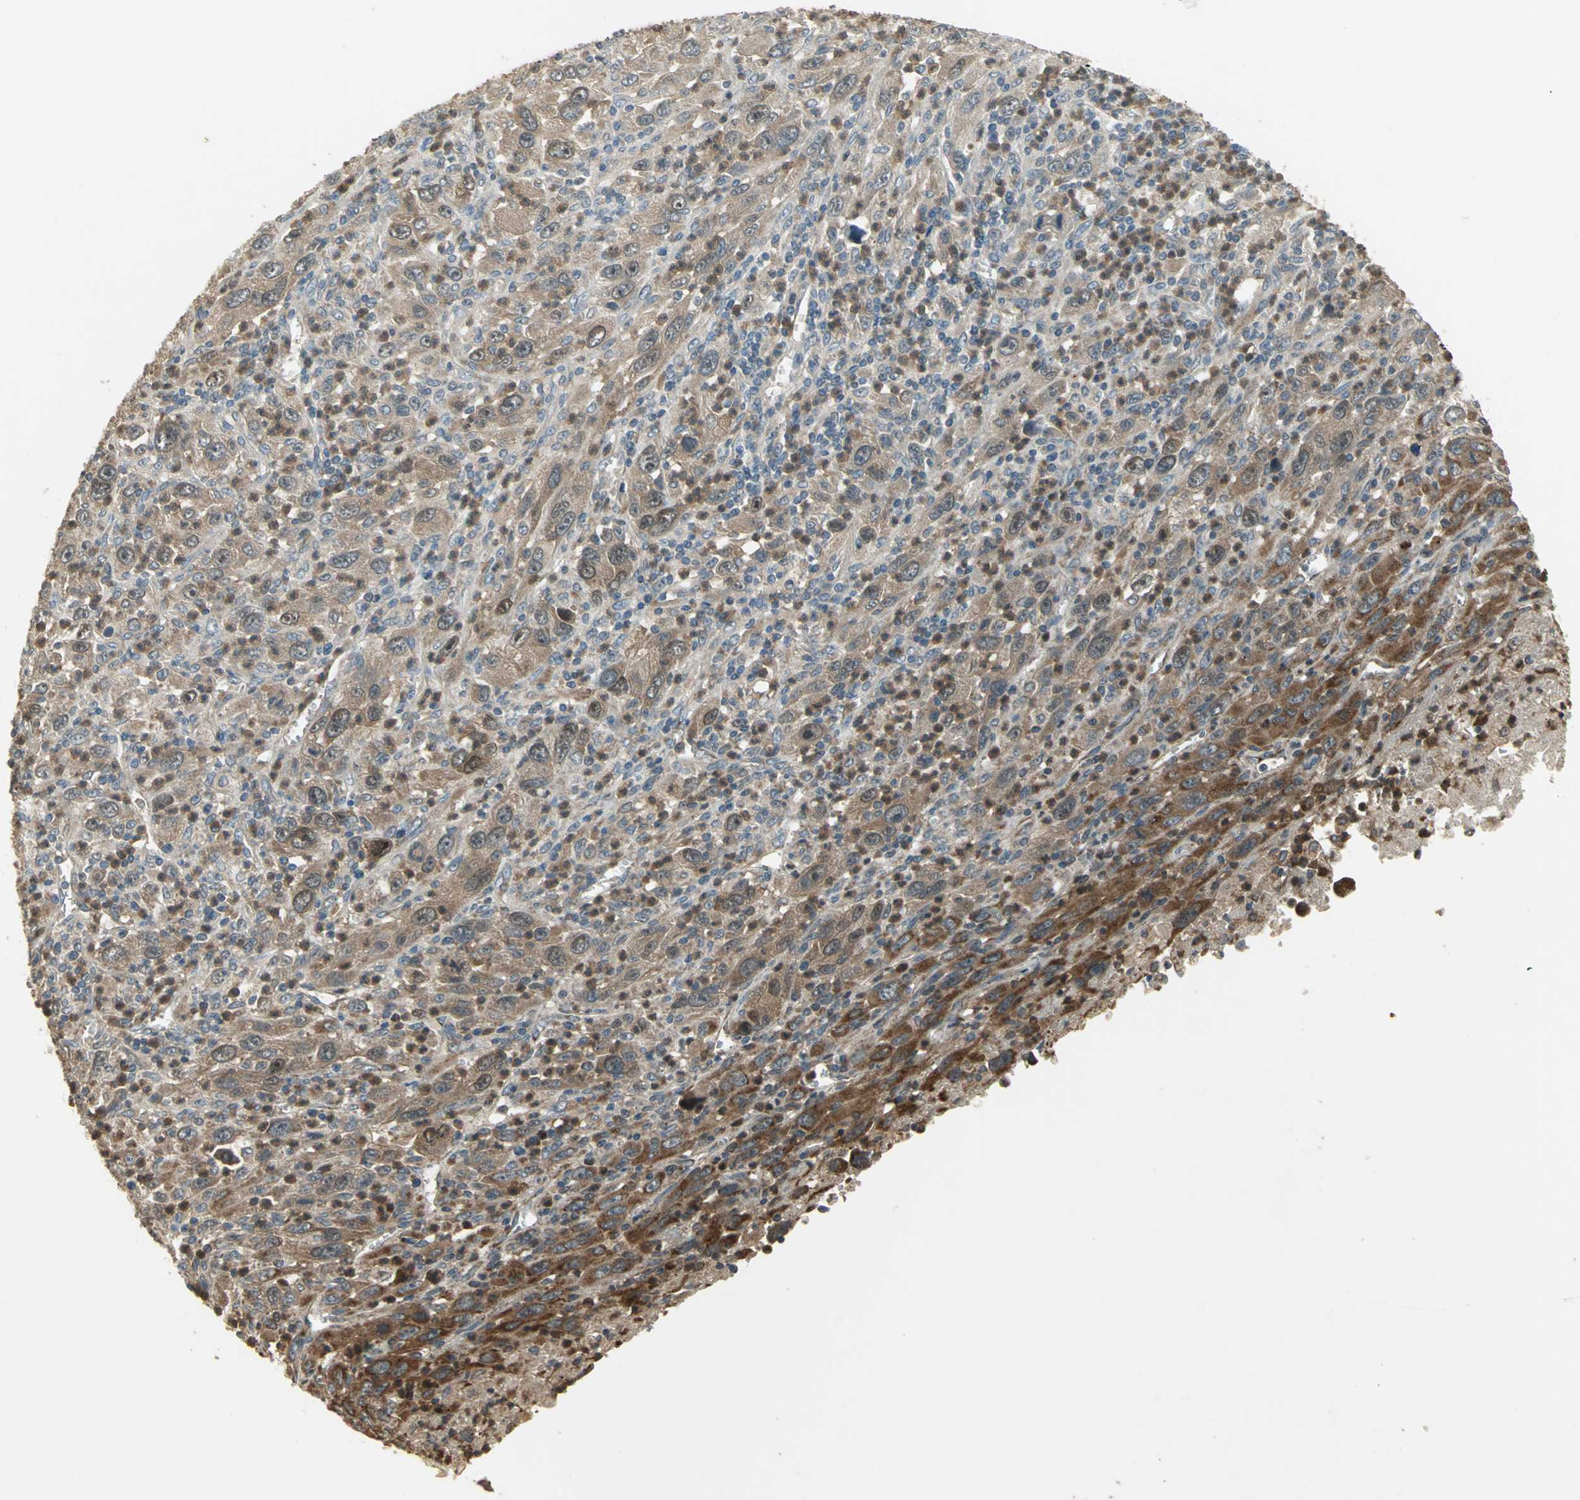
{"staining": {"intensity": "strong", "quantity": ">75%", "location": "cytoplasmic/membranous,nuclear"}, "tissue": "melanoma", "cell_type": "Tumor cells", "image_type": "cancer", "snomed": [{"axis": "morphology", "description": "Malignant melanoma, Metastatic site"}, {"axis": "topography", "description": "Skin"}], "caption": "An image of human melanoma stained for a protein demonstrates strong cytoplasmic/membranous and nuclear brown staining in tumor cells. (DAB IHC with brightfield microscopy, high magnification).", "gene": "AMT", "patient": {"sex": "female", "age": 56}}